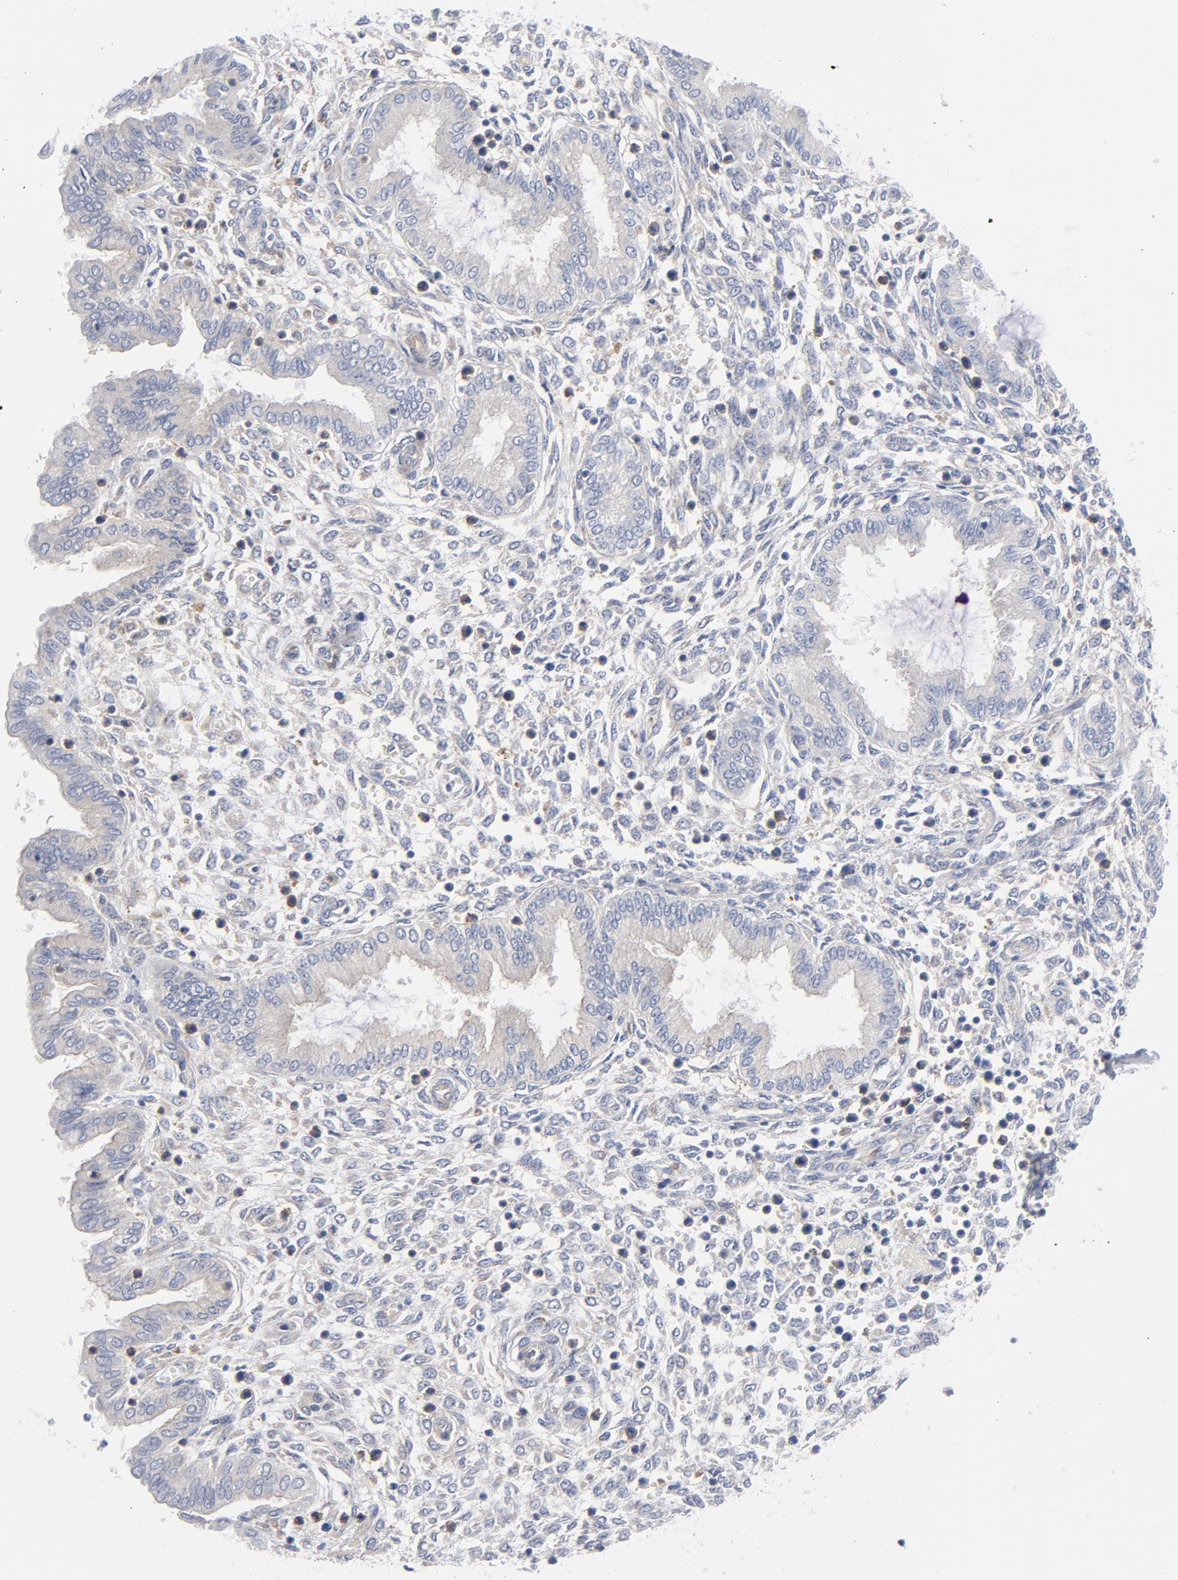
{"staining": {"intensity": "negative", "quantity": "none", "location": "none"}, "tissue": "endometrium", "cell_type": "Cells in endometrial stroma", "image_type": "normal", "snomed": [{"axis": "morphology", "description": "Normal tissue, NOS"}, {"axis": "topography", "description": "Endometrium"}], "caption": "Immunohistochemistry photomicrograph of benign endometrium: human endometrium stained with DAB shows no significant protein staining in cells in endometrial stroma. Brightfield microscopy of IHC stained with DAB (brown) and hematoxylin (blue), captured at high magnification.", "gene": "CD86", "patient": {"sex": "female", "age": 33}}